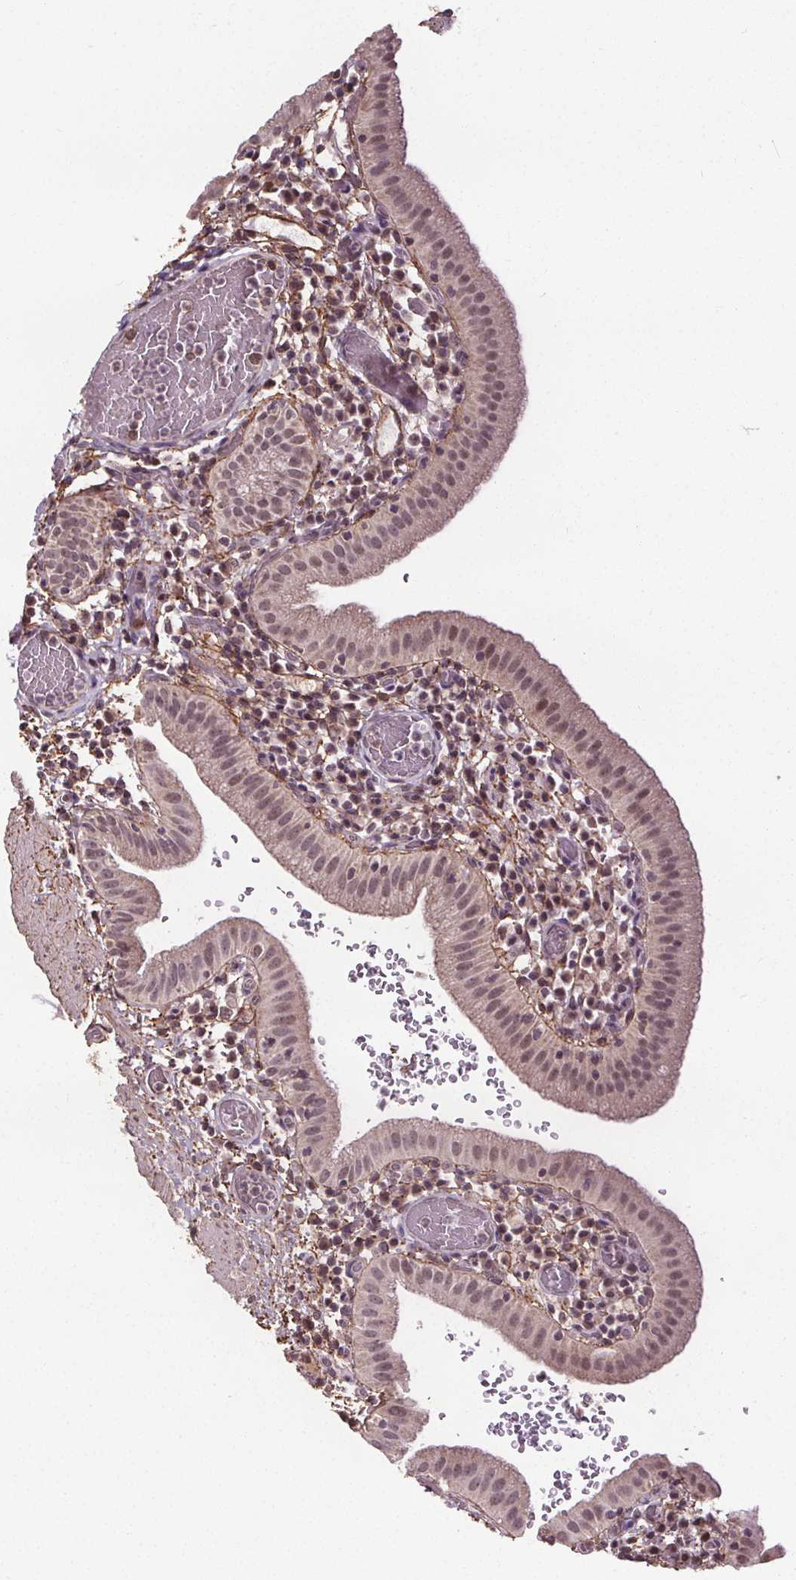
{"staining": {"intensity": "weak", "quantity": "<25%", "location": "nuclear"}, "tissue": "gallbladder", "cell_type": "Glandular cells", "image_type": "normal", "snomed": [{"axis": "morphology", "description": "Normal tissue, NOS"}, {"axis": "topography", "description": "Gallbladder"}], "caption": "Immunohistochemical staining of benign gallbladder reveals no significant staining in glandular cells. (Brightfield microscopy of DAB IHC at high magnification).", "gene": "KIAA0232", "patient": {"sex": "male", "age": 26}}